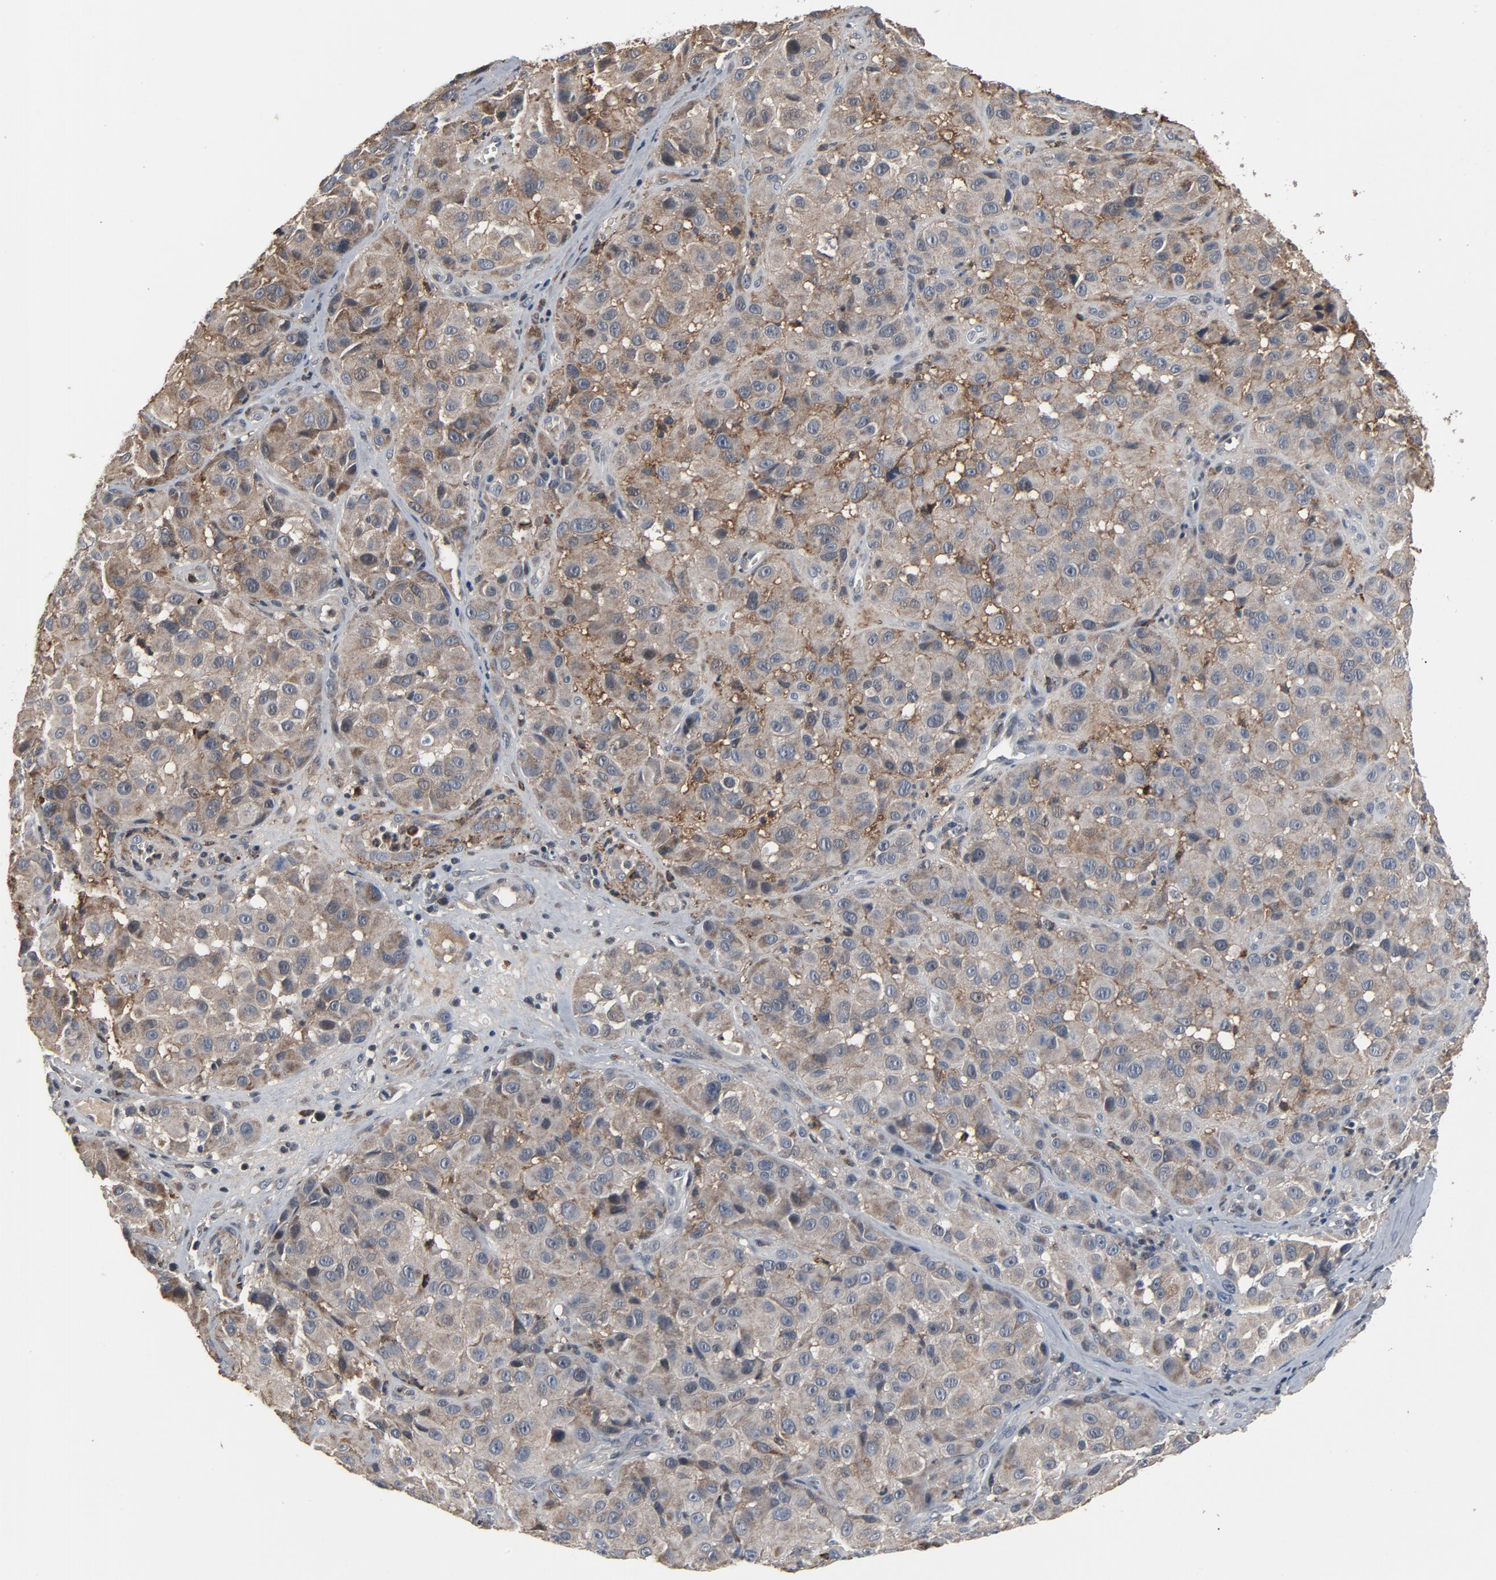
{"staining": {"intensity": "negative", "quantity": "none", "location": "none"}, "tissue": "melanoma", "cell_type": "Tumor cells", "image_type": "cancer", "snomed": [{"axis": "morphology", "description": "Malignant melanoma, NOS"}, {"axis": "topography", "description": "Skin"}], "caption": "Human melanoma stained for a protein using IHC displays no expression in tumor cells.", "gene": "PDZD4", "patient": {"sex": "female", "age": 21}}